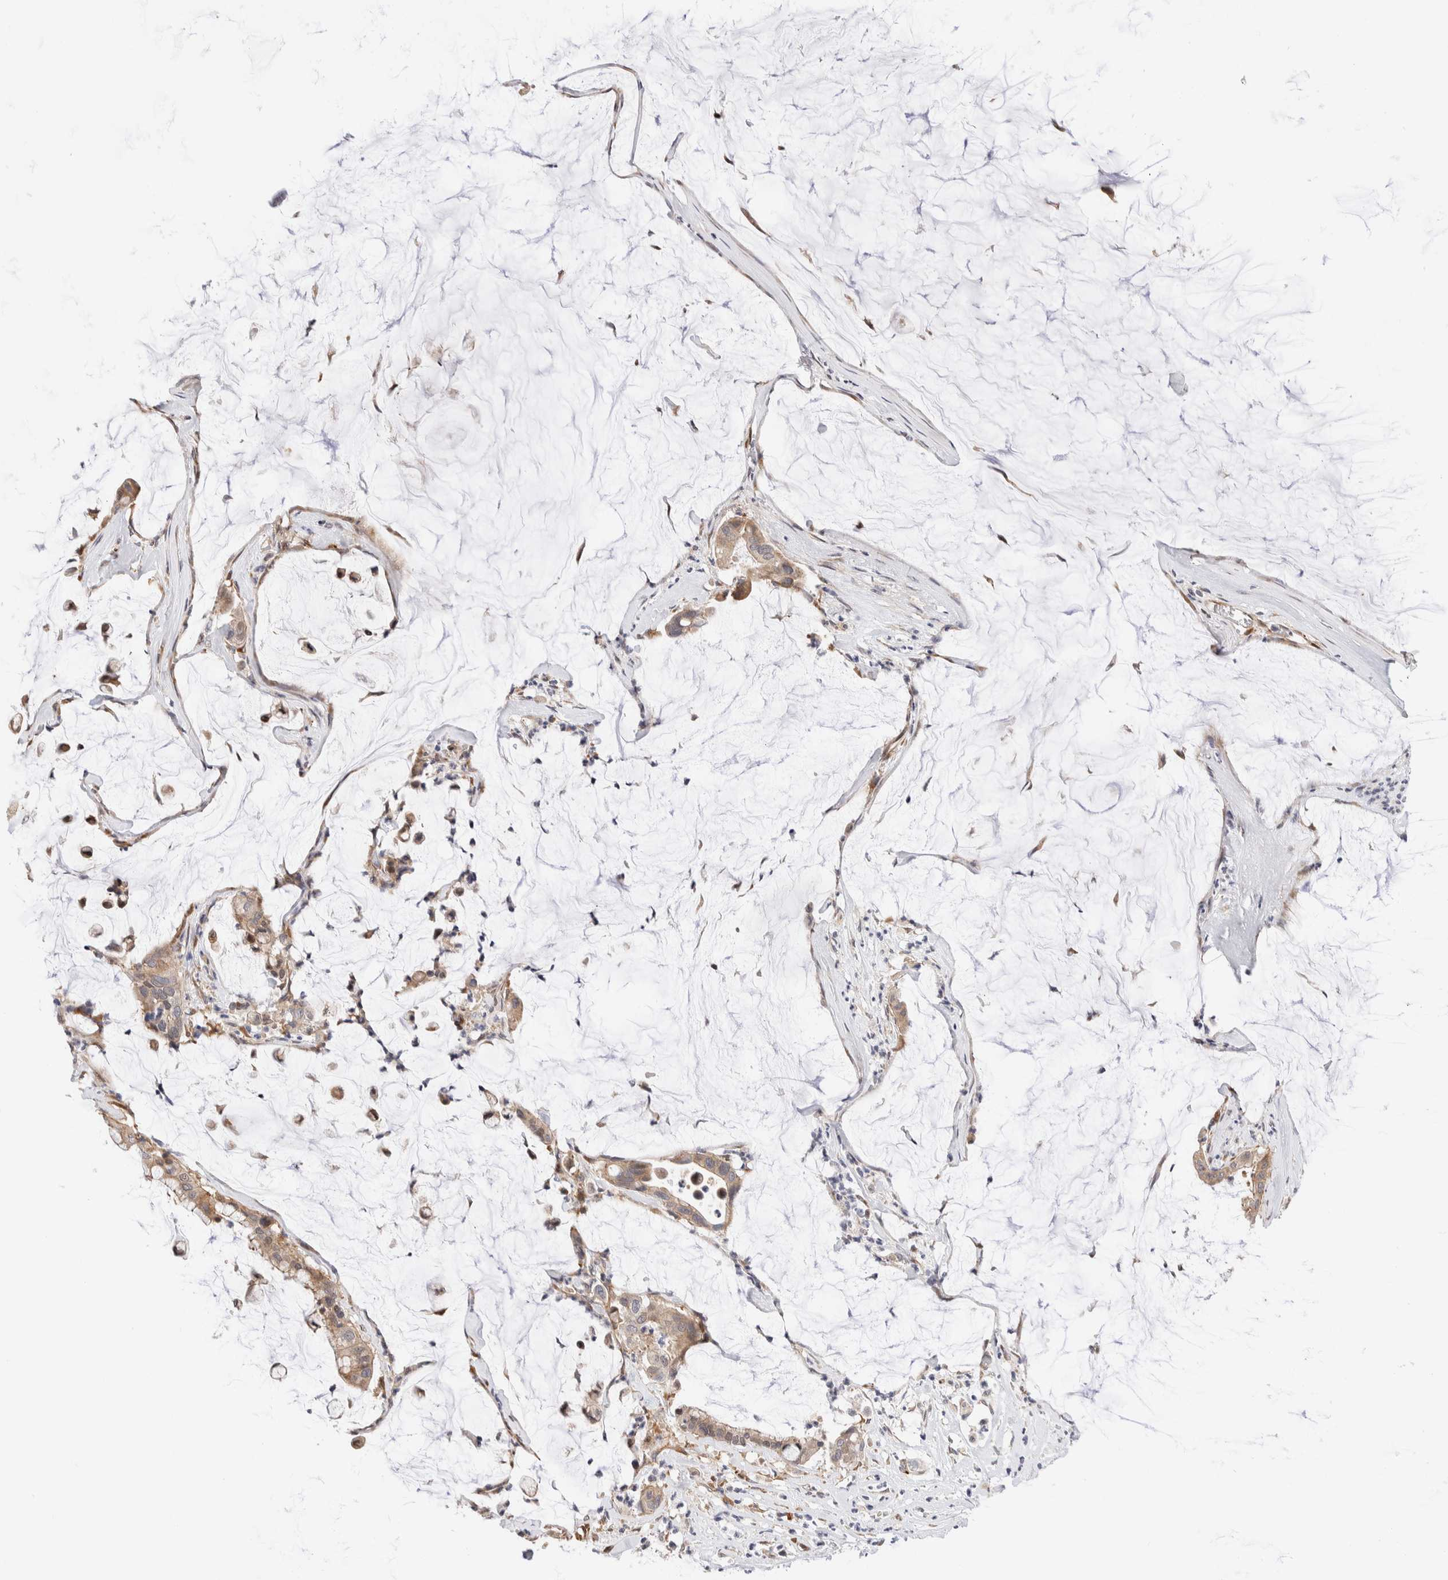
{"staining": {"intensity": "weak", "quantity": ">75%", "location": "cytoplasmic/membranous"}, "tissue": "pancreatic cancer", "cell_type": "Tumor cells", "image_type": "cancer", "snomed": [{"axis": "morphology", "description": "Adenocarcinoma, NOS"}, {"axis": "topography", "description": "Pancreas"}], "caption": "Adenocarcinoma (pancreatic) stained with DAB immunohistochemistry (IHC) exhibits low levels of weak cytoplasmic/membranous expression in about >75% of tumor cells.", "gene": "NSMAF", "patient": {"sex": "male", "age": 41}}